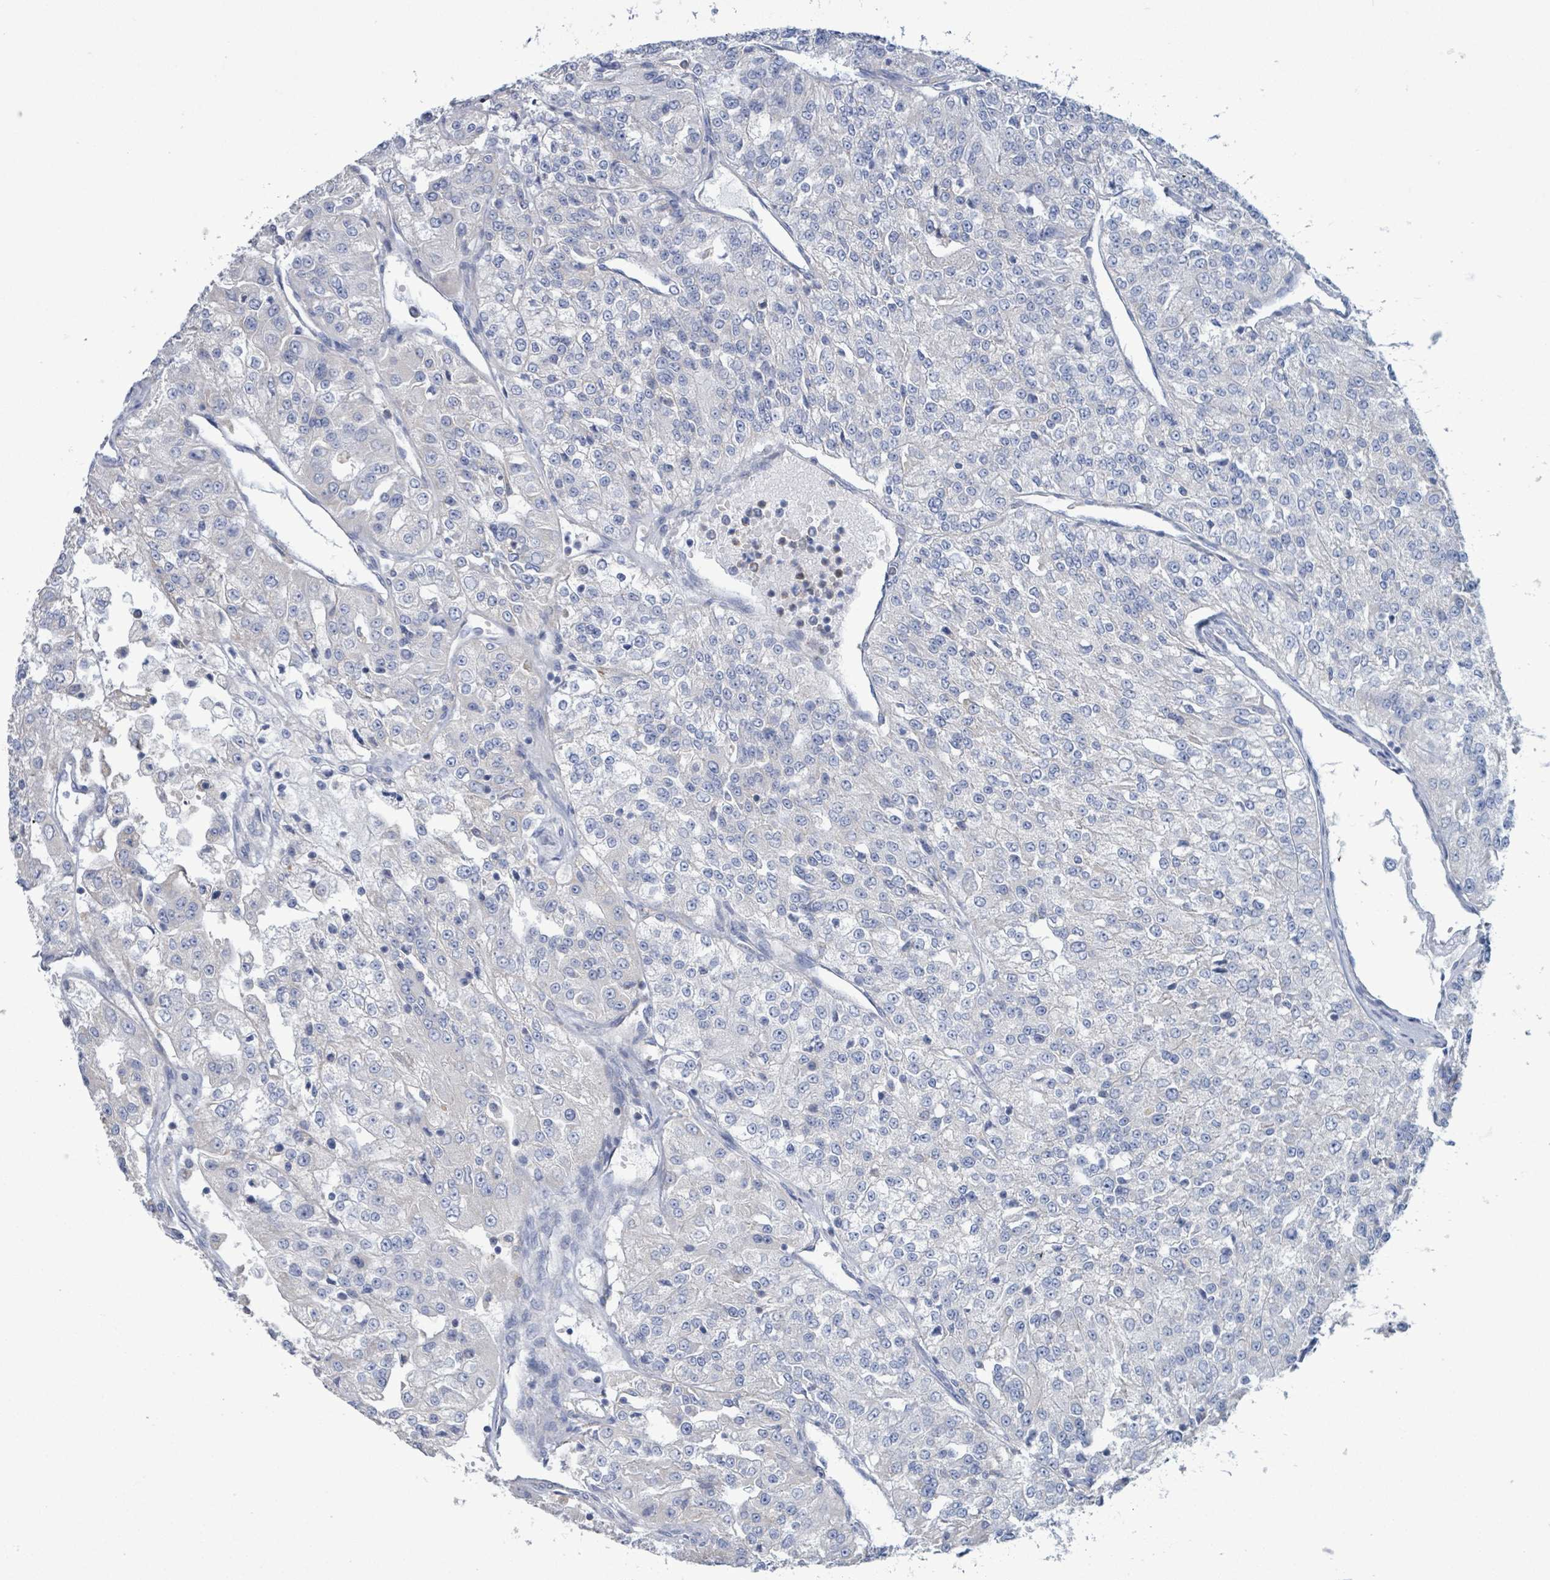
{"staining": {"intensity": "negative", "quantity": "none", "location": "none"}, "tissue": "renal cancer", "cell_type": "Tumor cells", "image_type": "cancer", "snomed": [{"axis": "morphology", "description": "Adenocarcinoma, NOS"}, {"axis": "topography", "description": "Kidney"}], "caption": "This is an IHC micrograph of renal cancer. There is no expression in tumor cells.", "gene": "AKR1C4", "patient": {"sex": "female", "age": 63}}